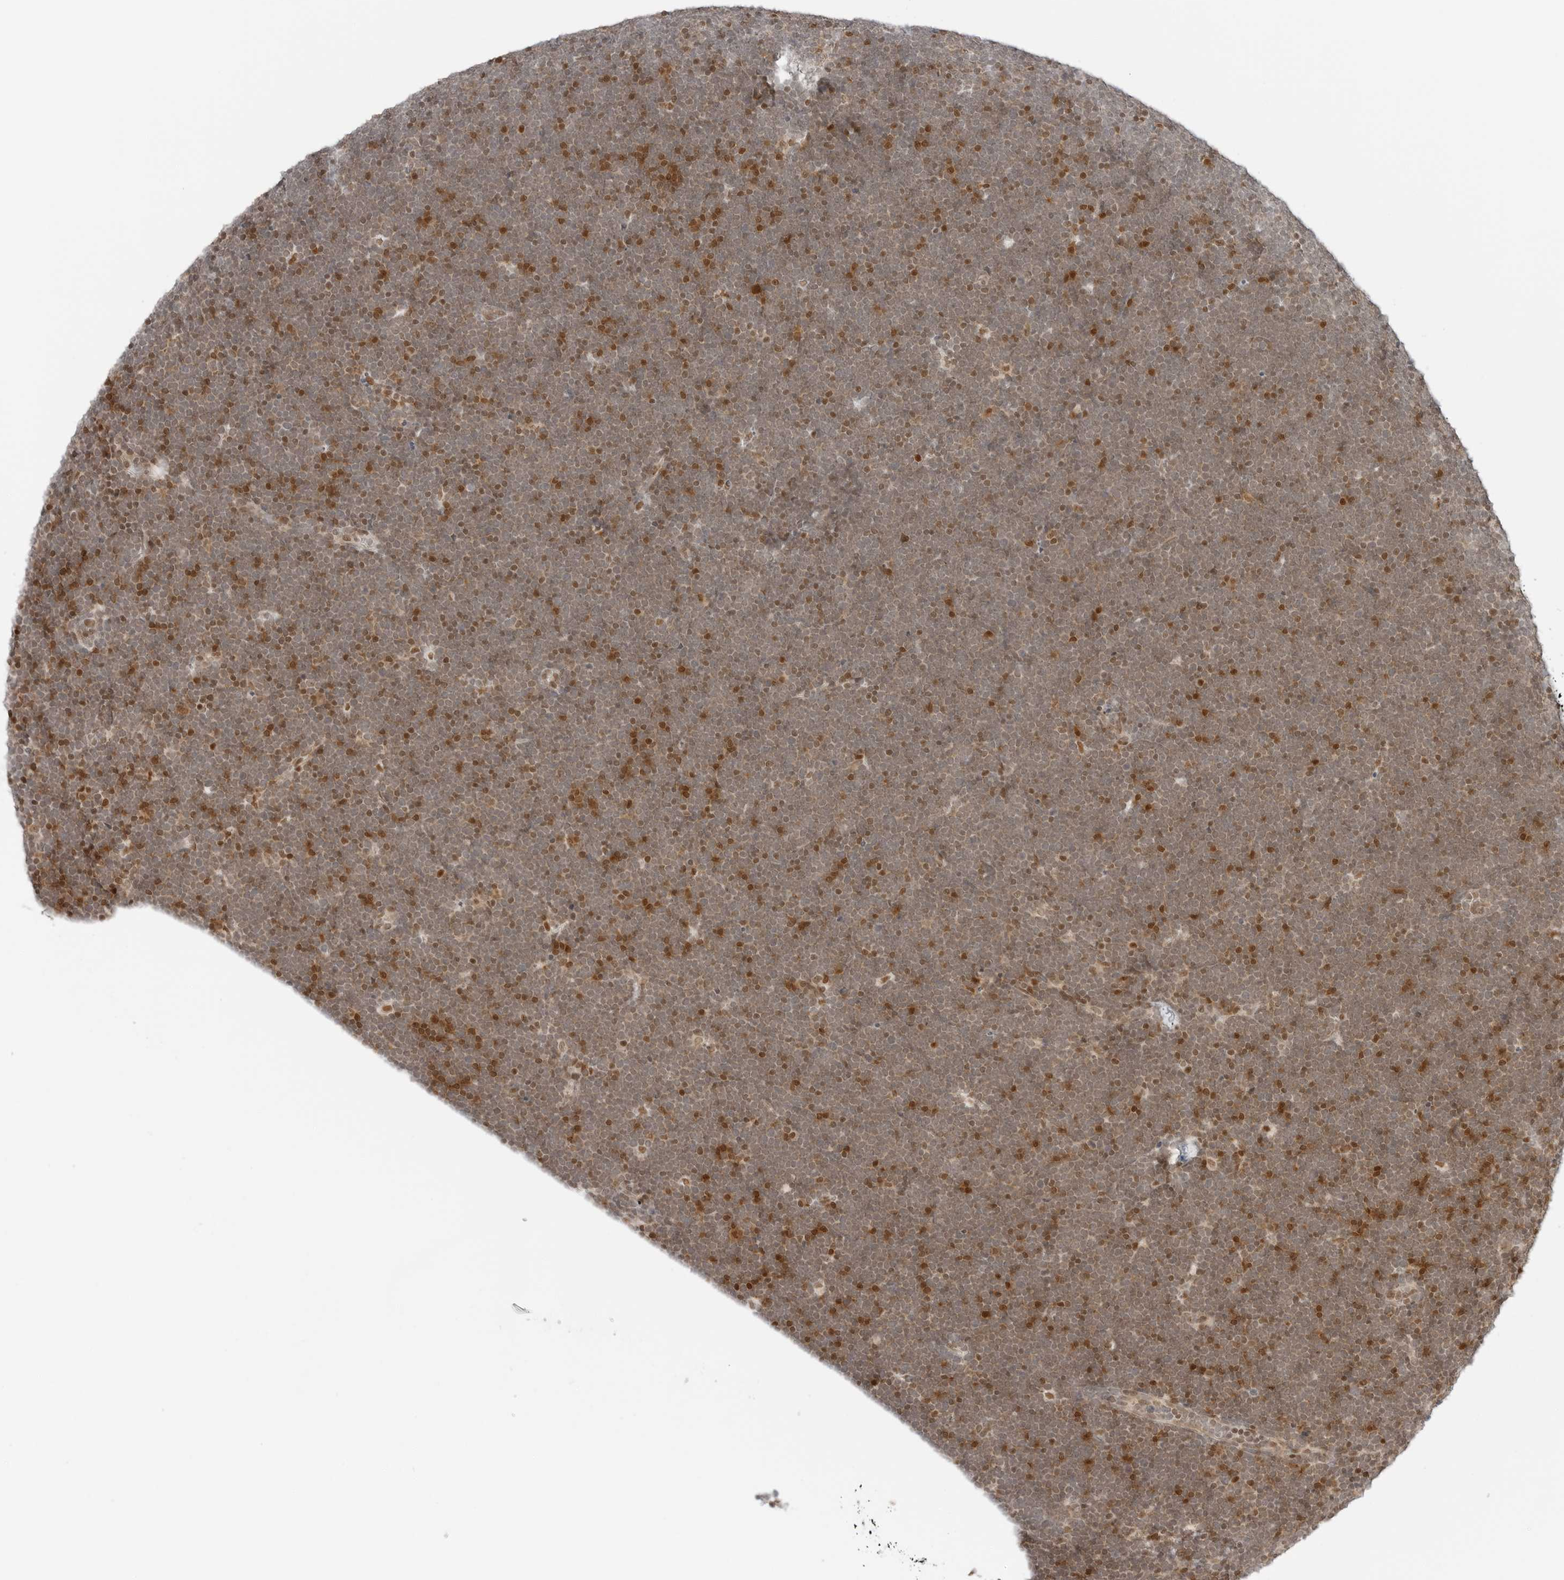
{"staining": {"intensity": "weak", "quantity": ">75%", "location": "nuclear"}, "tissue": "lymphoma", "cell_type": "Tumor cells", "image_type": "cancer", "snomed": [{"axis": "morphology", "description": "Malignant lymphoma, non-Hodgkin's type, High grade"}, {"axis": "topography", "description": "Lymph node"}], "caption": "Human lymphoma stained with a brown dye reveals weak nuclear positive expression in approximately >75% of tumor cells.", "gene": "CRTC2", "patient": {"sex": "male", "age": 13}}